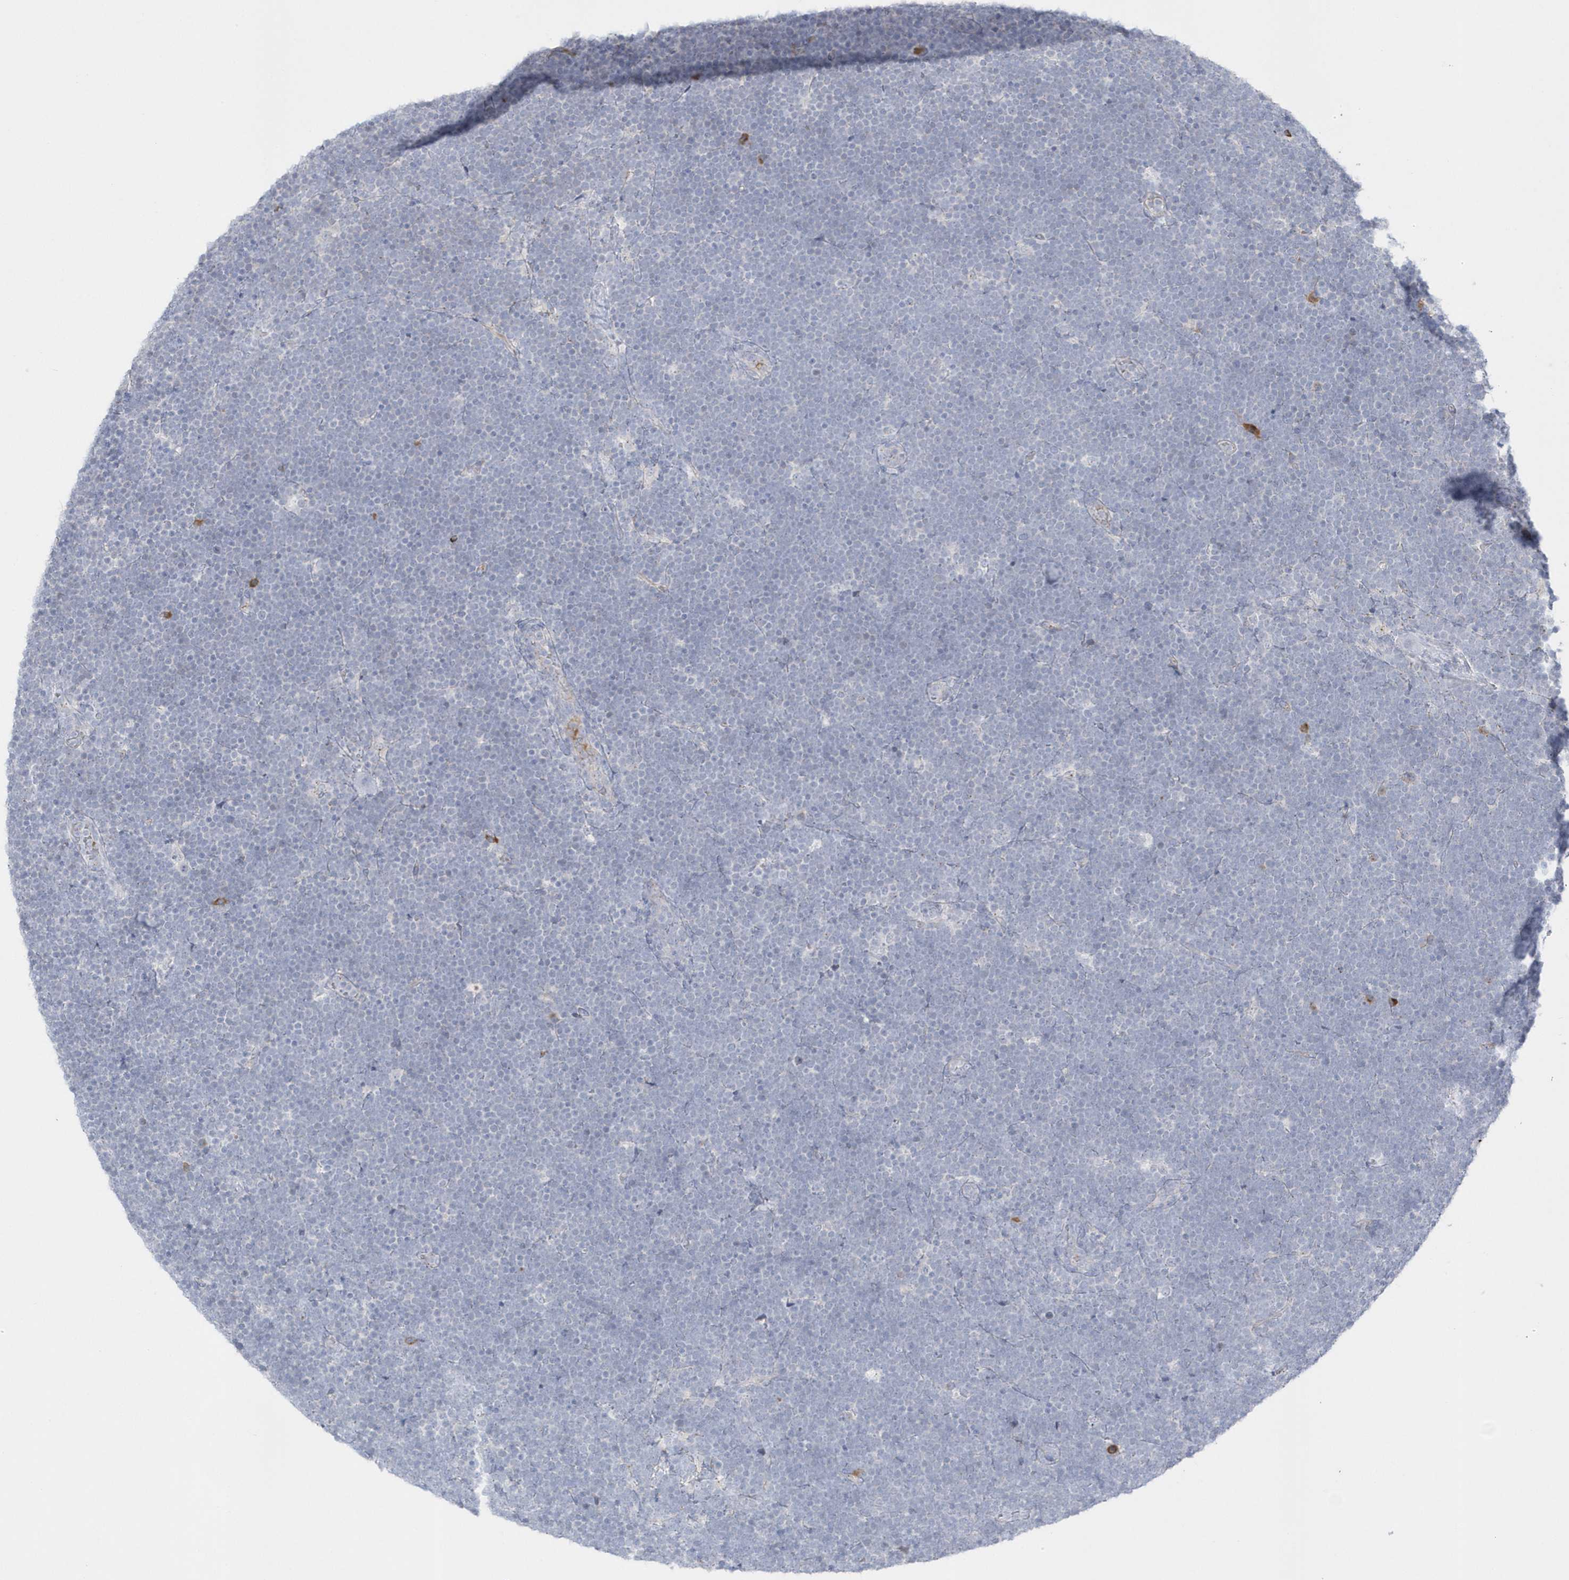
{"staining": {"intensity": "negative", "quantity": "none", "location": "none"}, "tissue": "lymphoma", "cell_type": "Tumor cells", "image_type": "cancer", "snomed": [{"axis": "morphology", "description": "Malignant lymphoma, non-Hodgkin's type, High grade"}, {"axis": "topography", "description": "Lymph node"}], "caption": "The immunohistochemistry image has no significant staining in tumor cells of malignant lymphoma, non-Hodgkin's type (high-grade) tissue. Brightfield microscopy of IHC stained with DAB (3,3'-diaminobenzidine) (brown) and hematoxylin (blue), captured at high magnification.", "gene": "SEMA3D", "patient": {"sex": "male", "age": 13}}